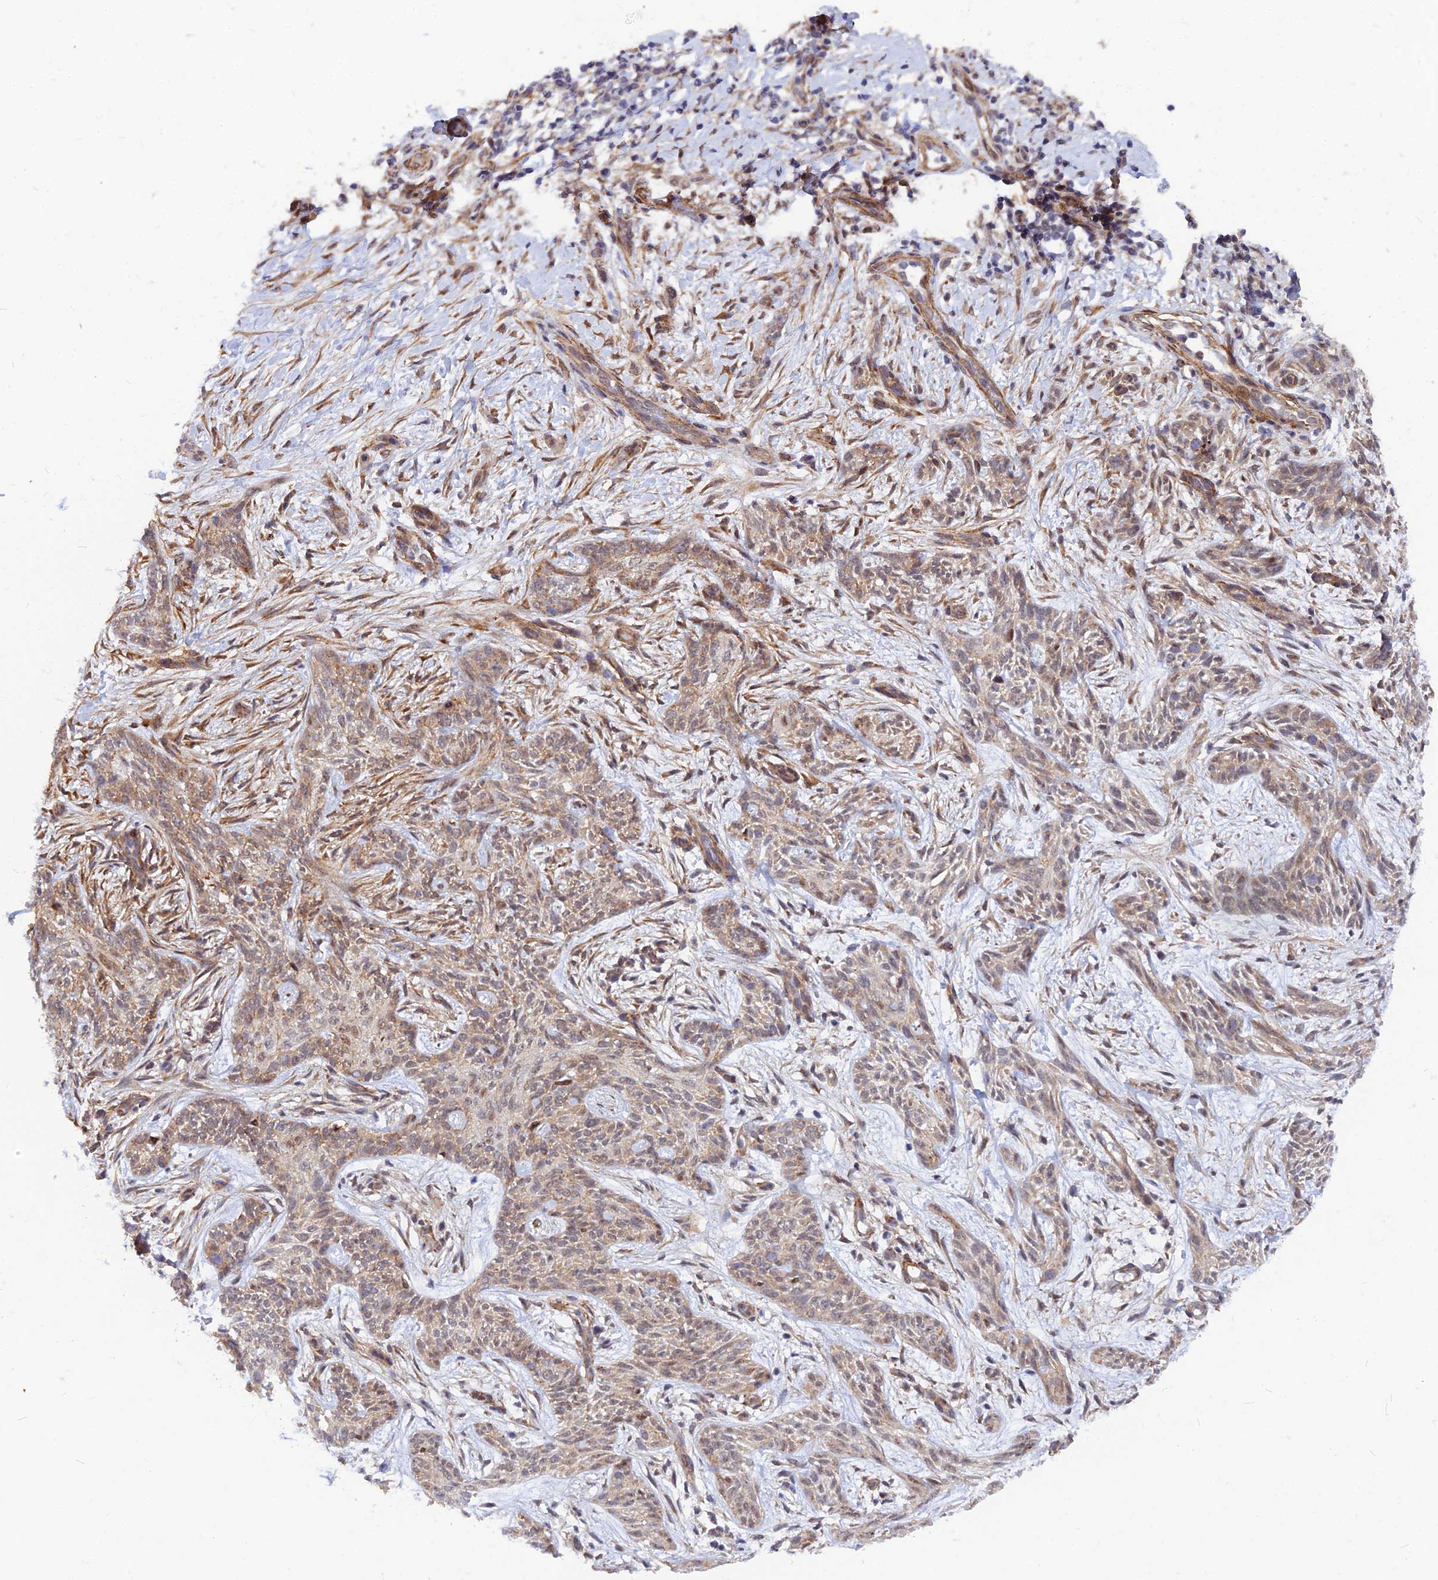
{"staining": {"intensity": "weak", "quantity": ">75%", "location": "cytoplasmic/membranous,nuclear"}, "tissue": "skin cancer", "cell_type": "Tumor cells", "image_type": "cancer", "snomed": [{"axis": "morphology", "description": "Basal cell carcinoma"}, {"axis": "topography", "description": "Skin"}], "caption": "Protein expression analysis of skin cancer displays weak cytoplasmic/membranous and nuclear staining in approximately >75% of tumor cells.", "gene": "VSTM2L", "patient": {"sex": "female", "age": 82}}